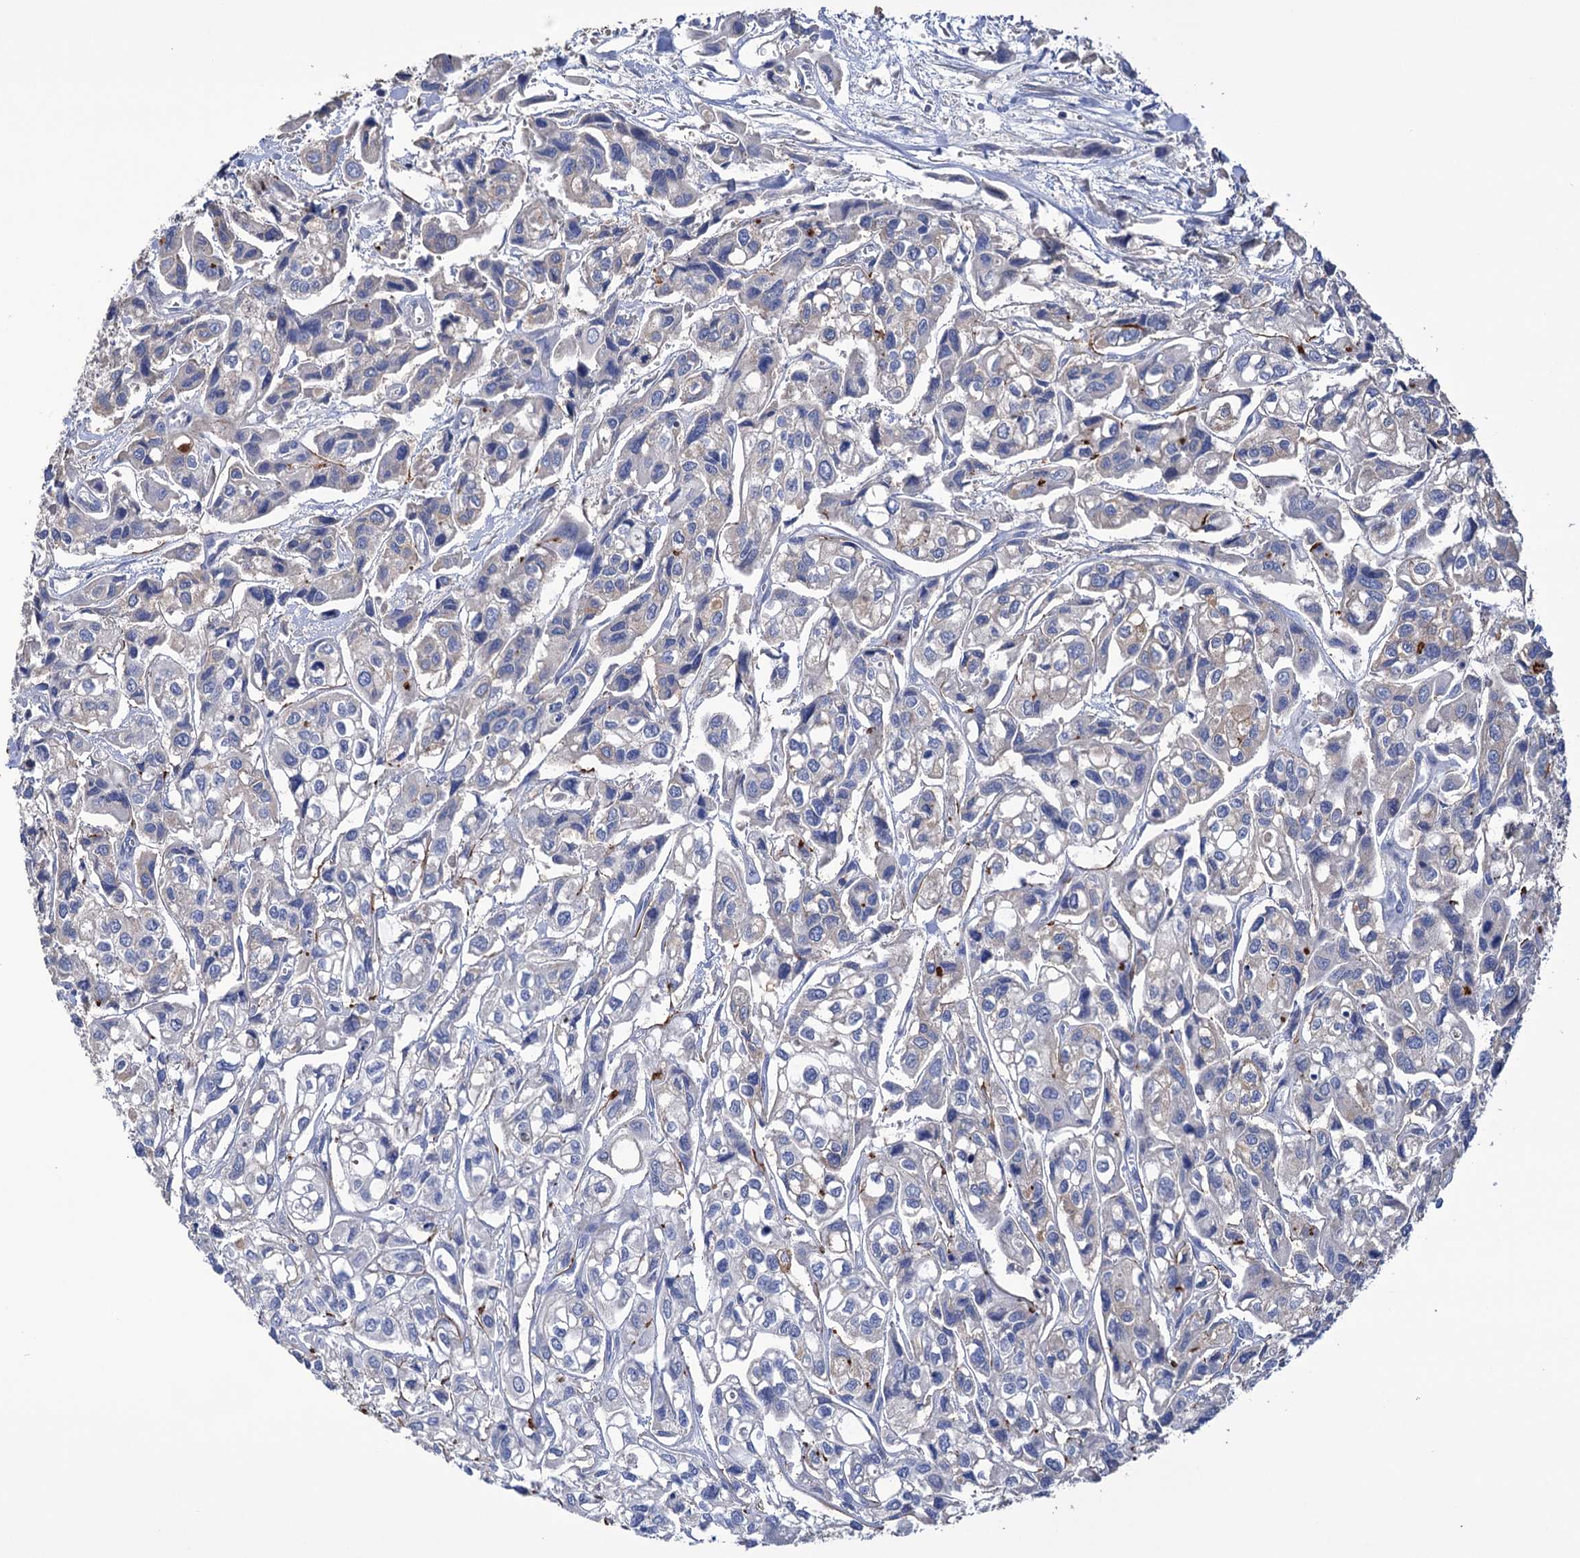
{"staining": {"intensity": "moderate", "quantity": "<25%", "location": "cytoplasmic/membranous"}, "tissue": "urothelial cancer", "cell_type": "Tumor cells", "image_type": "cancer", "snomed": [{"axis": "morphology", "description": "Urothelial carcinoma, High grade"}, {"axis": "topography", "description": "Urinary bladder"}], "caption": "Immunohistochemical staining of human urothelial cancer reveals low levels of moderate cytoplasmic/membranous expression in approximately <25% of tumor cells.", "gene": "BBS4", "patient": {"sex": "male", "age": 67}}